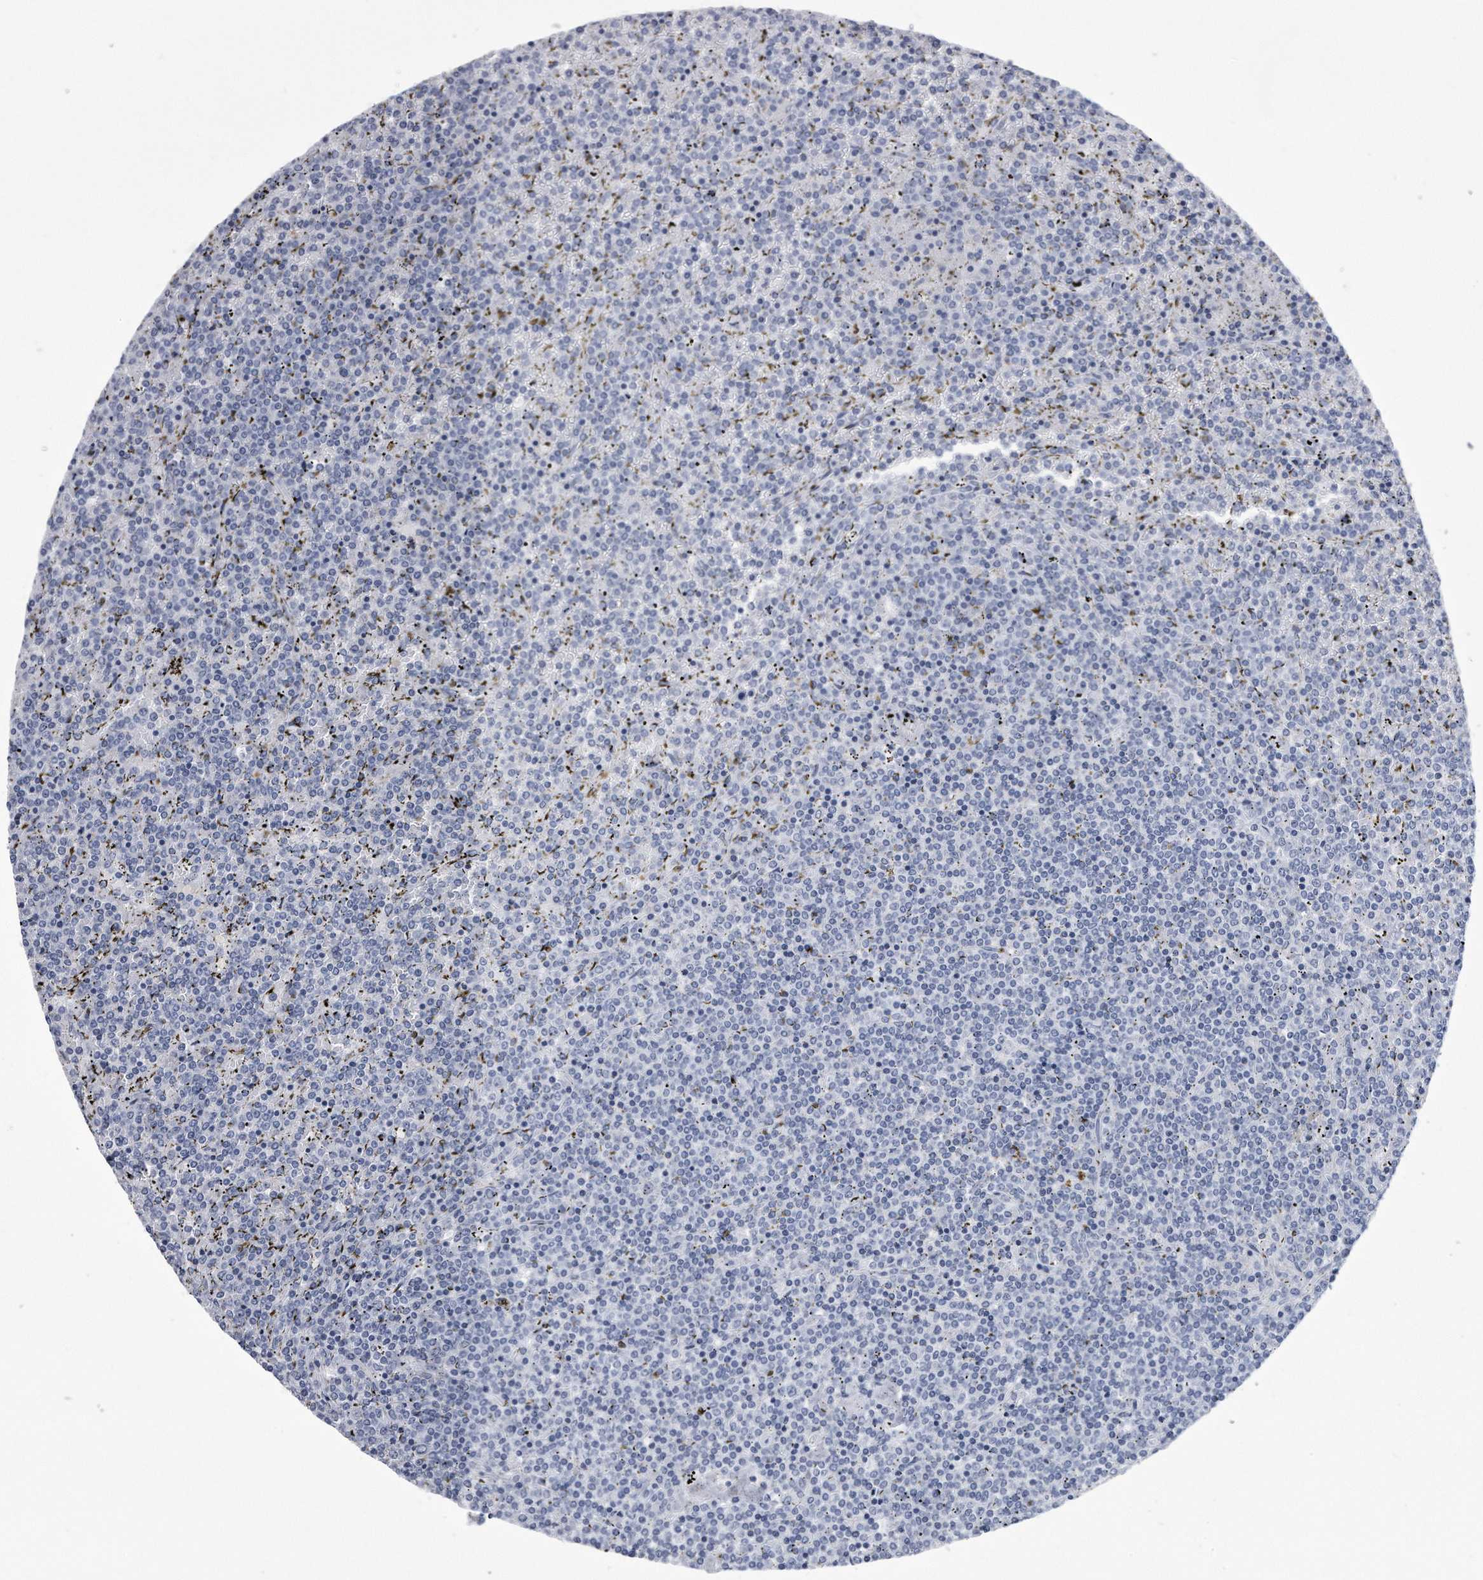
{"staining": {"intensity": "negative", "quantity": "none", "location": "none"}, "tissue": "lymphoma", "cell_type": "Tumor cells", "image_type": "cancer", "snomed": [{"axis": "morphology", "description": "Malignant lymphoma, non-Hodgkin's type, Low grade"}, {"axis": "topography", "description": "Spleen"}], "caption": "An IHC micrograph of lymphoma is shown. There is no staining in tumor cells of lymphoma.", "gene": "PYGB", "patient": {"sex": "female", "age": 19}}